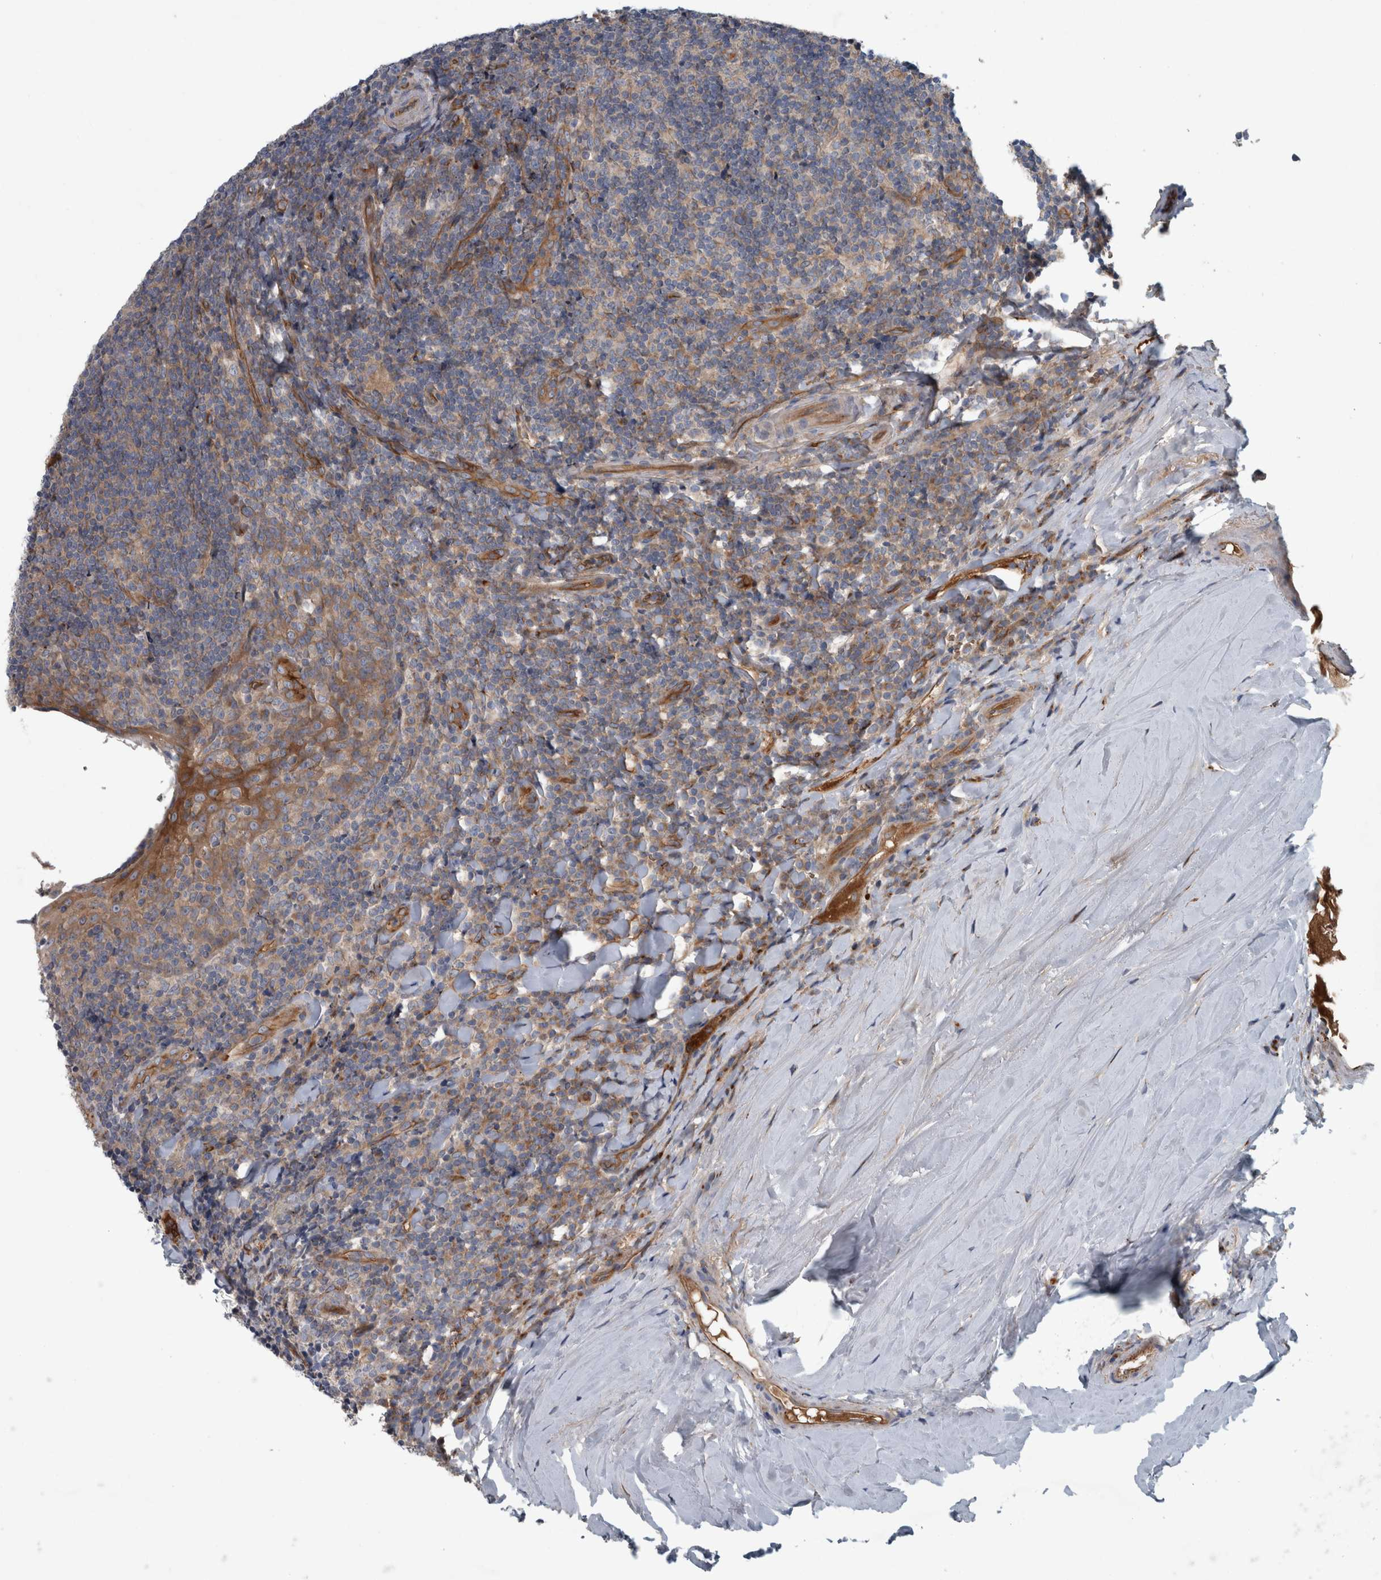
{"staining": {"intensity": "negative", "quantity": "none", "location": "none"}, "tissue": "tonsil", "cell_type": "Germinal center cells", "image_type": "normal", "snomed": [{"axis": "morphology", "description": "Normal tissue, NOS"}, {"axis": "topography", "description": "Tonsil"}], "caption": "This is a histopathology image of immunohistochemistry staining of unremarkable tonsil, which shows no staining in germinal center cells.", "gene": "GLT8D2", "patient": {"sex": "male", "age": 37}}